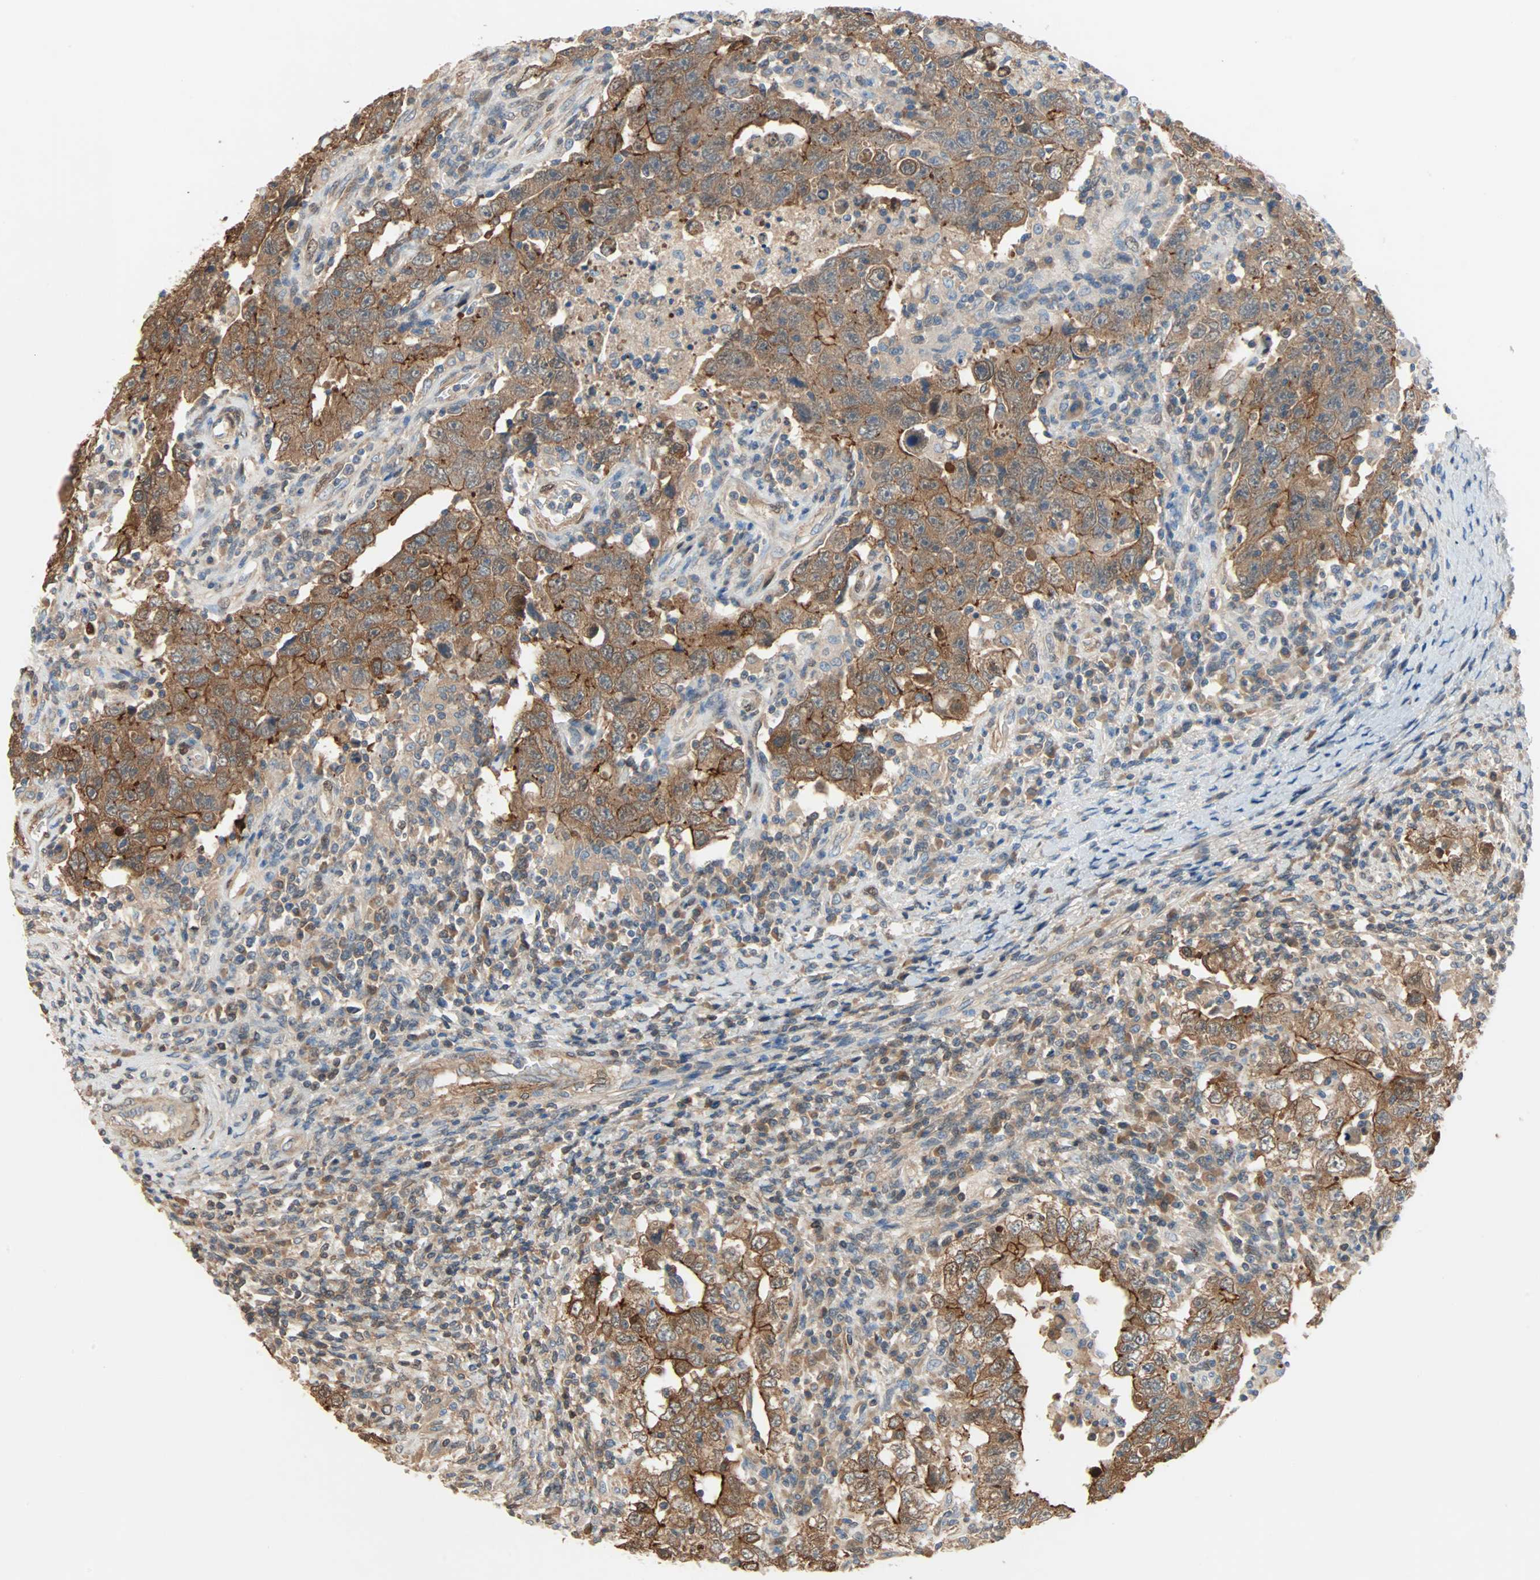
{"staining": {"intensity": "strong", "quantity": ">75%", "location": "cytoplasmic/membranous"}, "tissue": "testis cancer", "cell_type": "Tumor cells", "image_type": "cancer", "snomed": [{"axis": "morphology", "description": "Carcinoma, Embryonal, NOS"}, {"axis": "topography", "description": "Testis"}], "caption": "IHC of testis cancer exhibits high levels of strong cytoplasmic/membranous positivity in about >75% of tumor cells. The staining was performed using DAB (3,3'-diaminobenzidine) to visualize the protein expression in brown, while the nuclei were stained in blue with hematoxylin (Magnification: 20x).", "gene": "TNFRSF12A", "patient": {"sex": "male", "age": 26}}